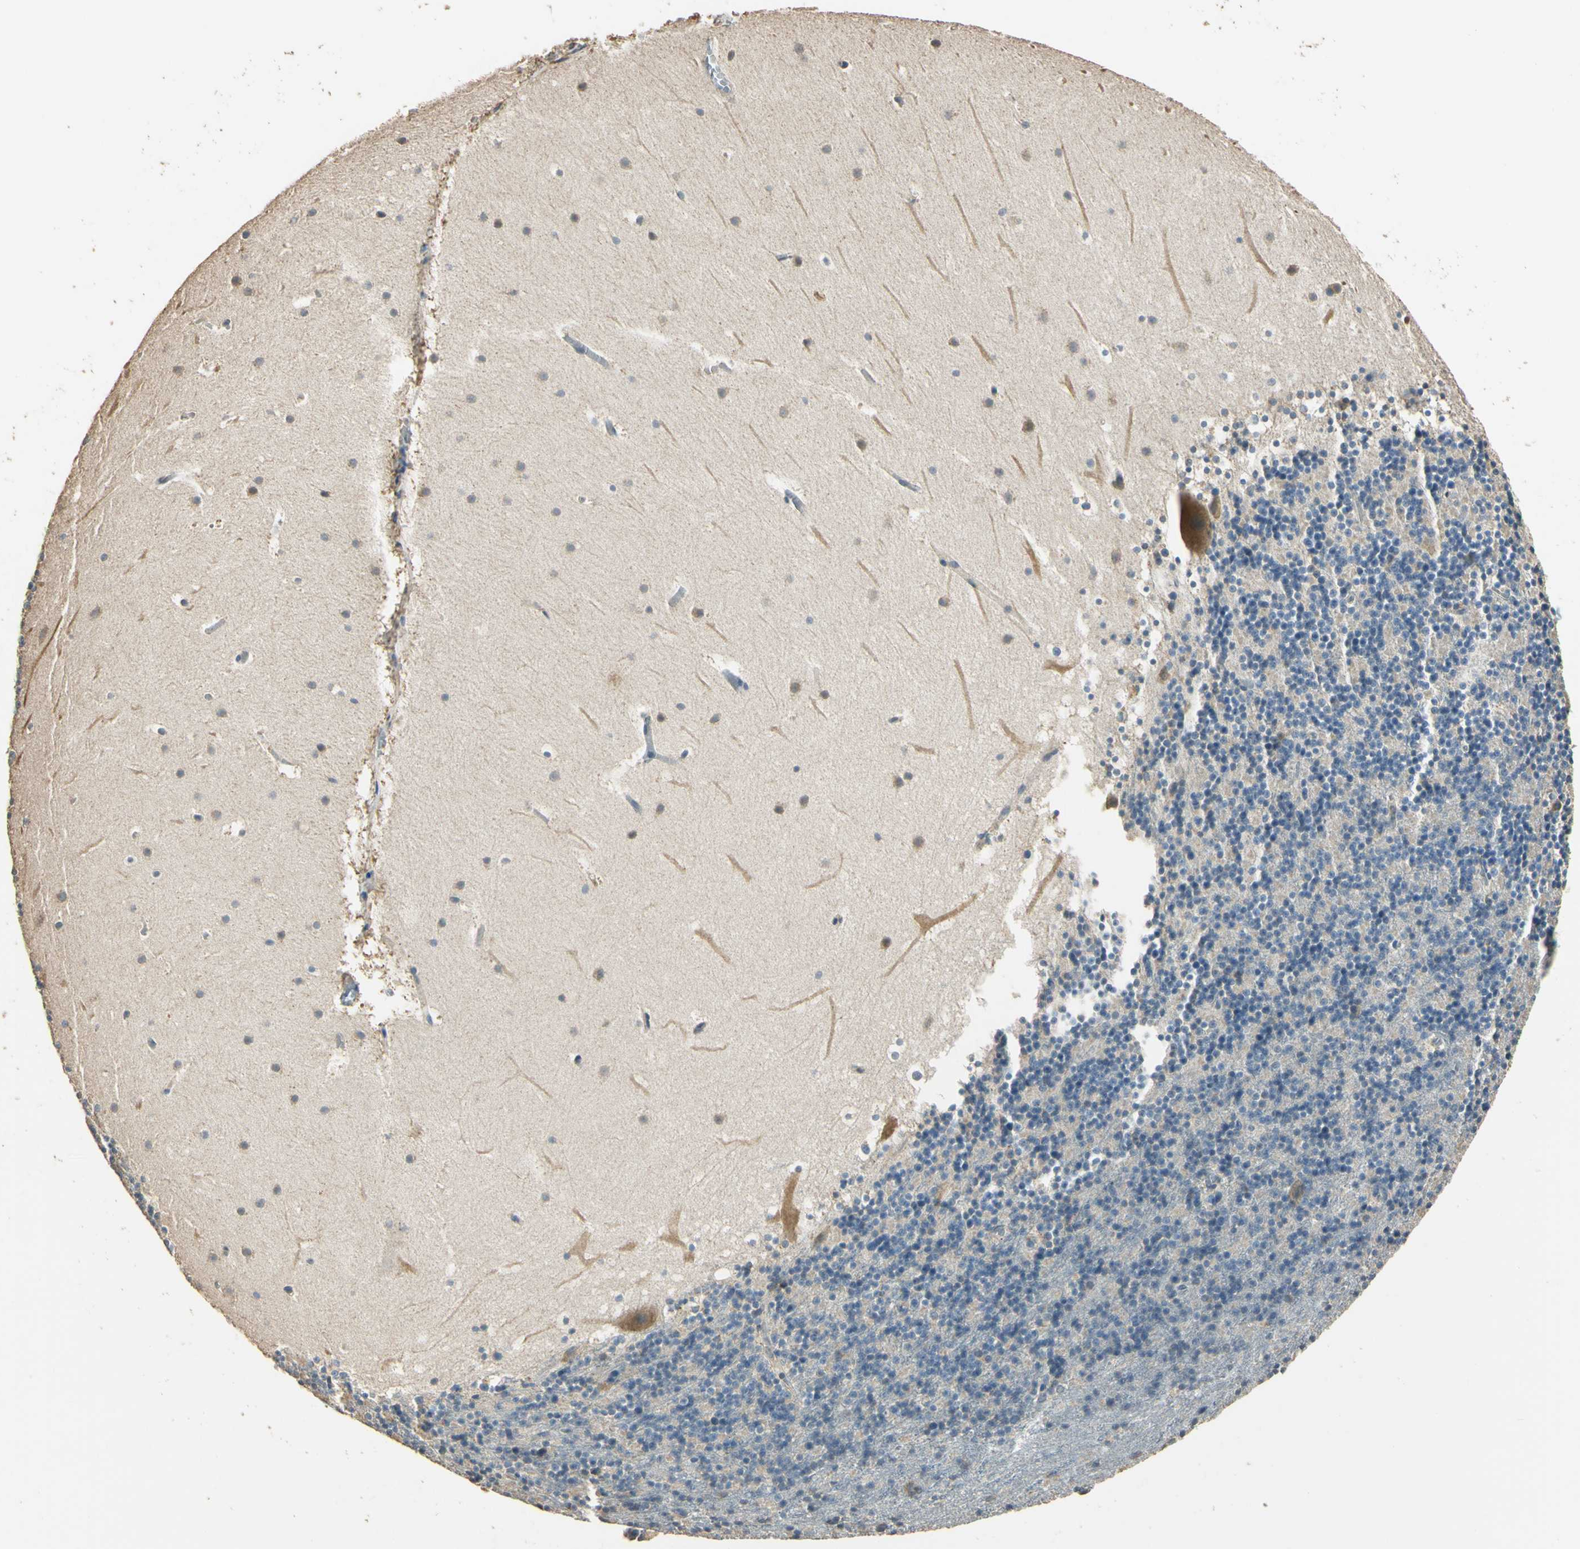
{"staining": {"intensity": "weak", "quantity": "<25%", "location": "cytoplasmic/membranous"}, "tissue": "cerebellum", "cell_type": "Cells in granular layer", "image_type": "normal", "snomed": [{"axis": "morphology", "description": "Normal tissue, NOS"}, {"axis": "topography", "description": "Cerebellum"}], "caption": "This micrograph is of unremarkable cerebellum stained with IHC to label a protein in brown with the nuclei are counter-stained blue. There is no expression in cells in granular layer. (DAB (3,3'-diaminobenzidine) immunohistochemistry (IHC) visualized using brightfield microscopy, high magnification).", "gene": "STX18", "patient": {"sex": "male", "age": 45}}